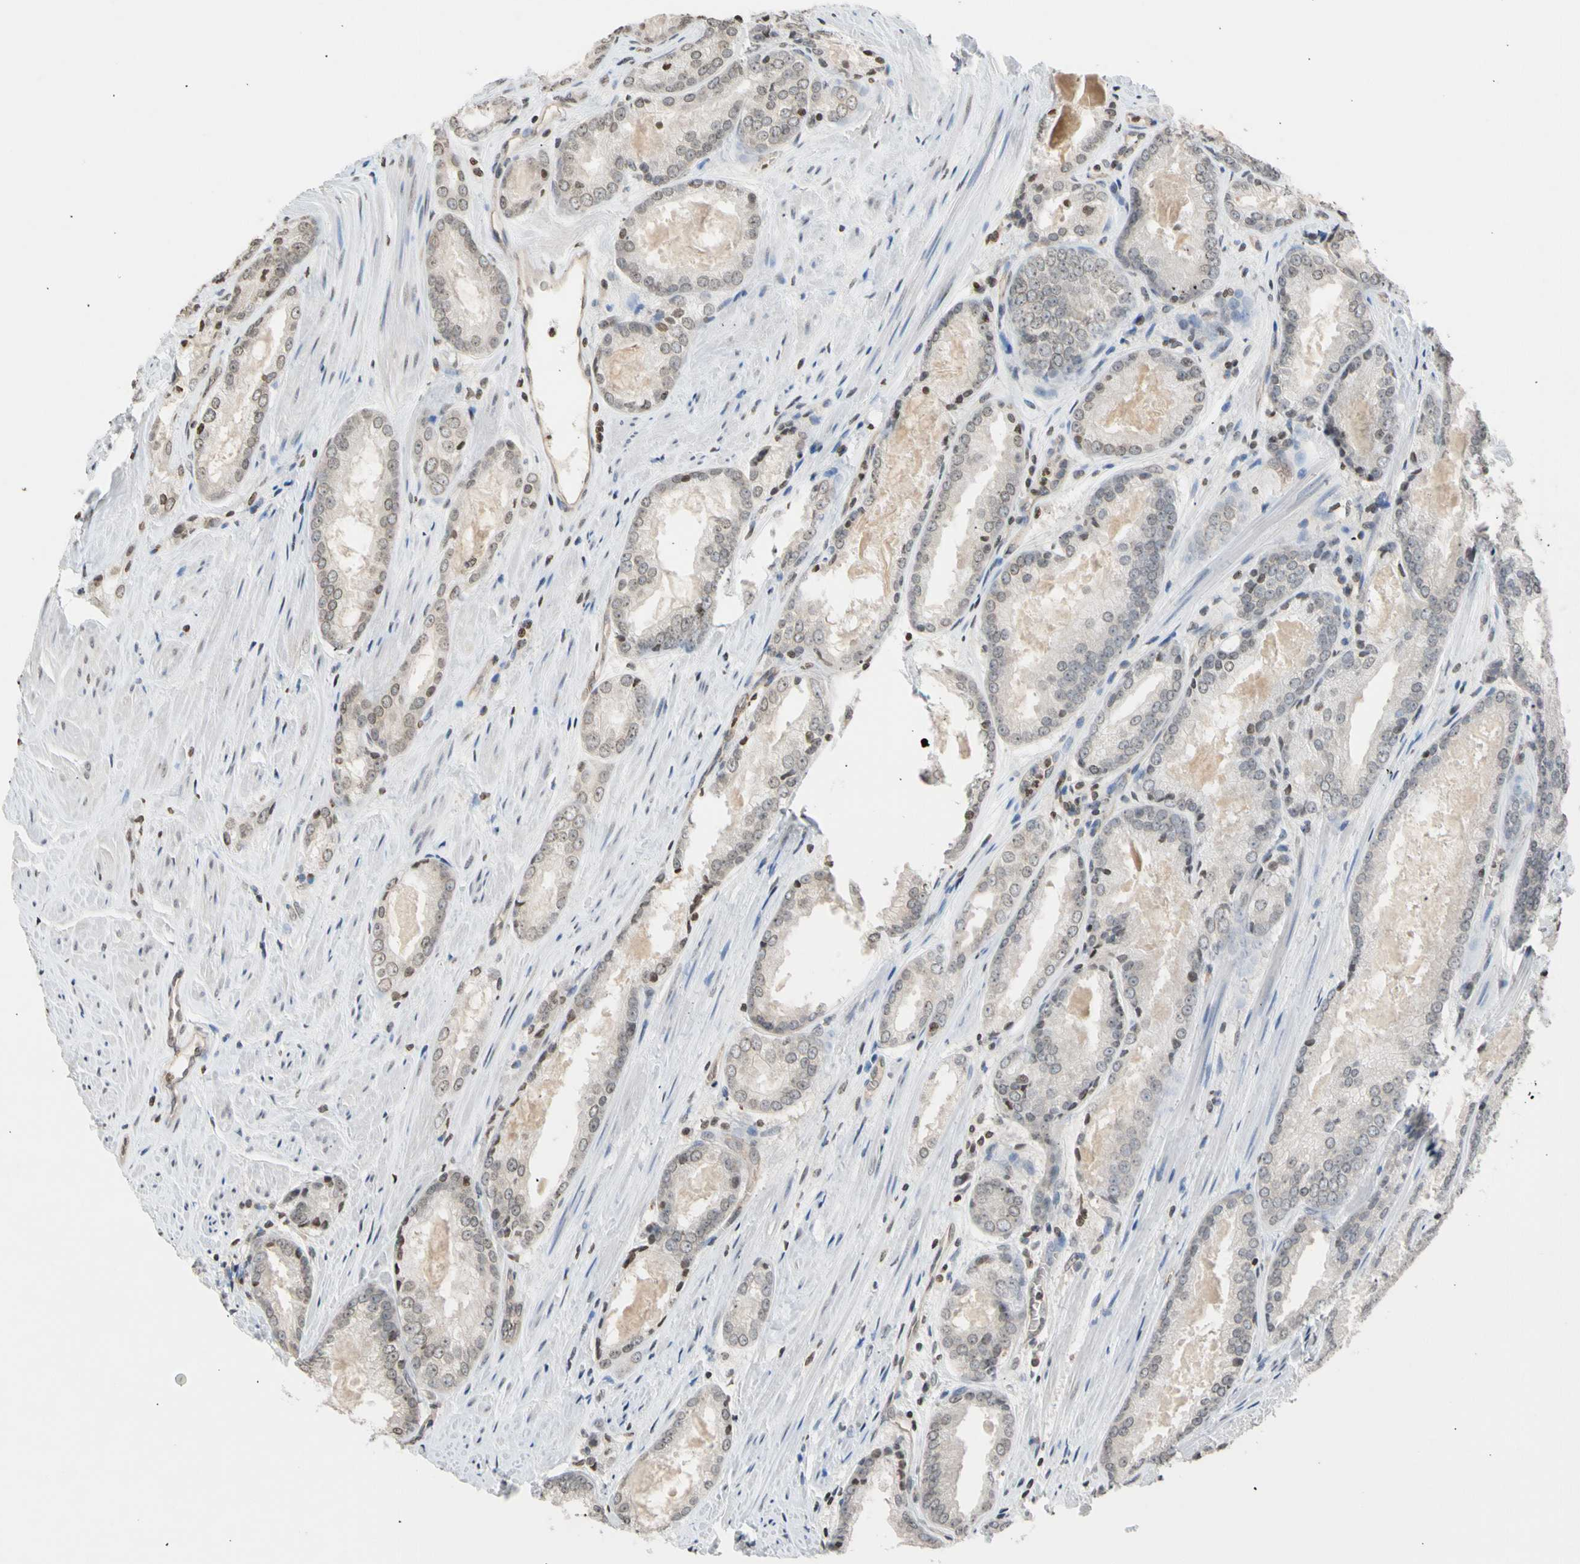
{"staining": {"intensity": "weak", "quantity": ">75%", "location": "cytoplasmic/membranous"}, "tissue": "prostate cancer", "cell_type": "Tumor cells", "image_type": "cancer", "snomed": [{"axis": "morphology", "description": "Adenocarcinoma, Low grade"}, {"axis": "topography", "description": "Prostate"}], "caption": "Immunohistochemical staining of human prostate cancer (adenocarcinoma (low-grade)) exhibits low levels of weak cytoplasmic/membranous staining in approximately >75% of tumor cells.", "gene": "GPX4", "patient": {"sex": "male", "age": 64}}